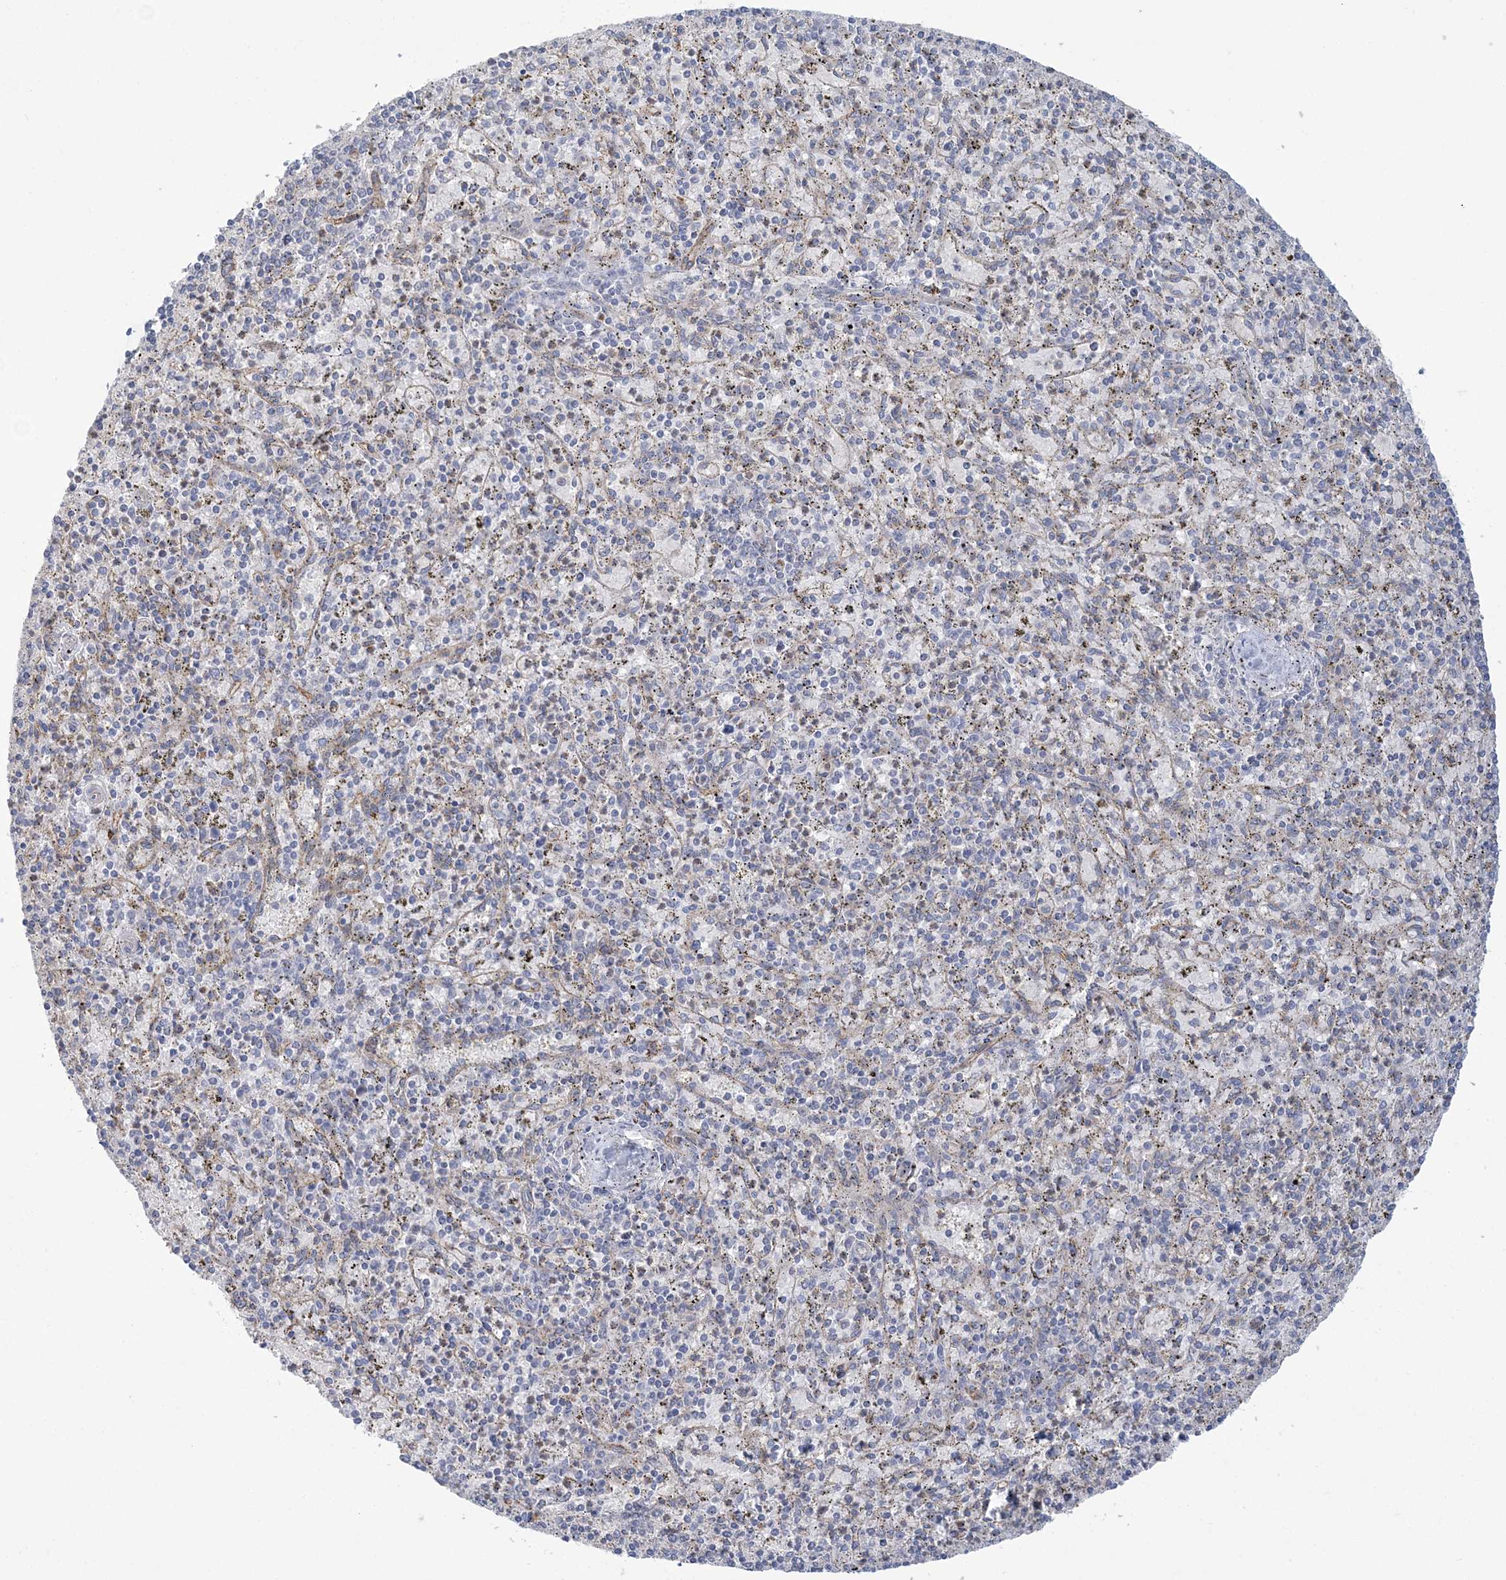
{"staining": {"intensity": "negative", "quantity": "none", "location": "none"}, "tissue": "spleen", "cell_type": "Cells in red pulp", "image_type": "normal", "snomed": [{"axis": "morphology", "description": "Normal tissue, NOS"}, {"axis": "topography", "description": "Spleen"}], "caption": "DAB (3,3'-diaminobenzidine) immunohistochemical staining of unremarkable human spleen reveals no significant staining in cells in red pulp.", "gene": "FARSB", "patient": {"sex": "male", "age": 72}}